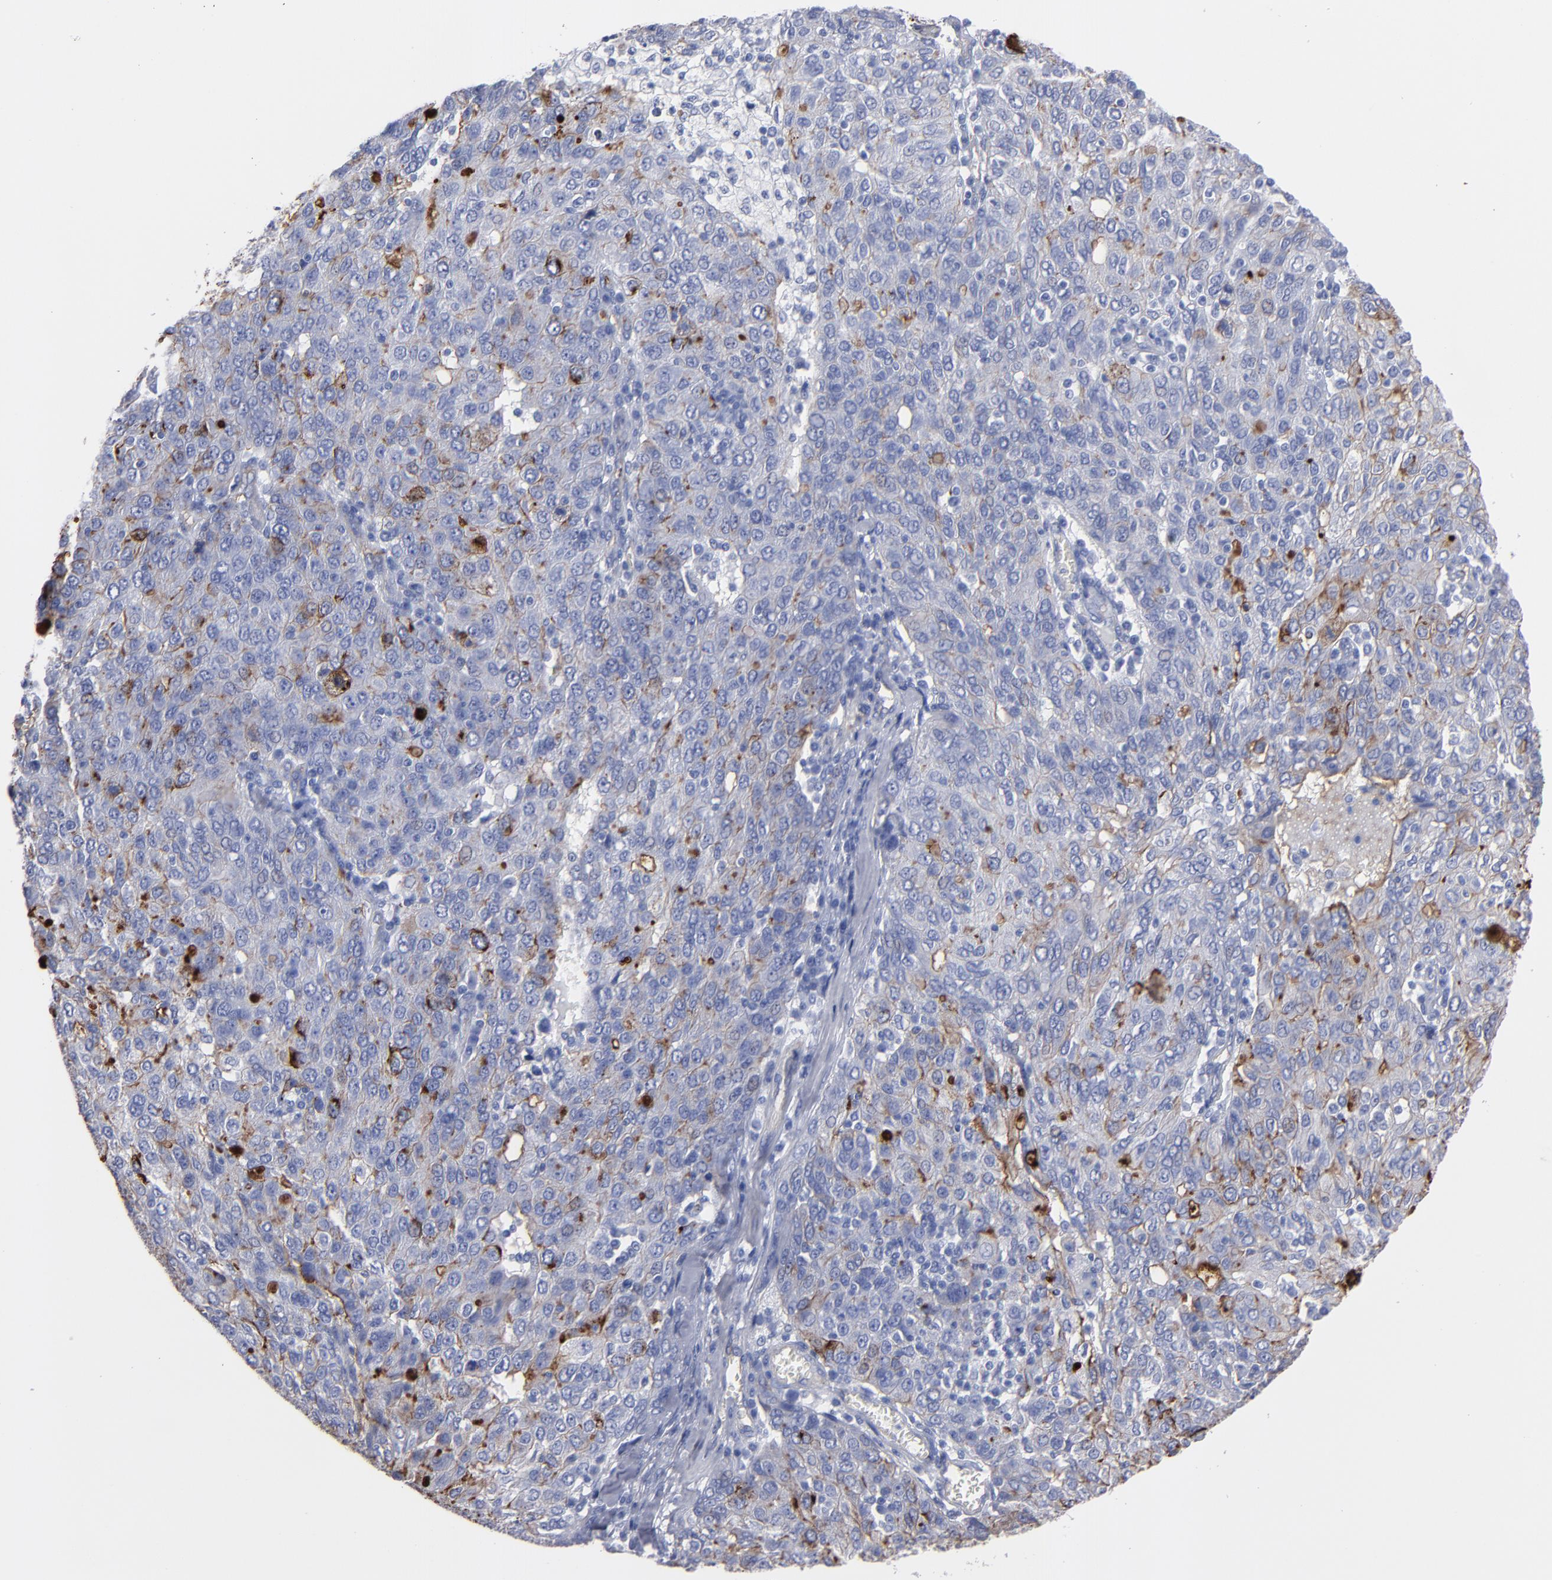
{"staining": {"intensity": "weak", "quantity": "<25%", "location": "cytoplasmic/membranous"}, "tissue": "ovarian cancer", "cell_type": "Tumor cells", "image_type": "cancer", "snomed": [{"axis": "morphology", "description": "Carcinoma, endometroid"}, {"axis": "topography", "description": "Ovary"}], "caption": "Immunohistochemistry photomicrograph of neoplastic tissue: ovarian cancer (endometroid carcinoma) stained with DAB reveals no significant protein staining in tumor cells.", "gene": "TM4SF1", "patient": {"sex": "female", "age": 50}}